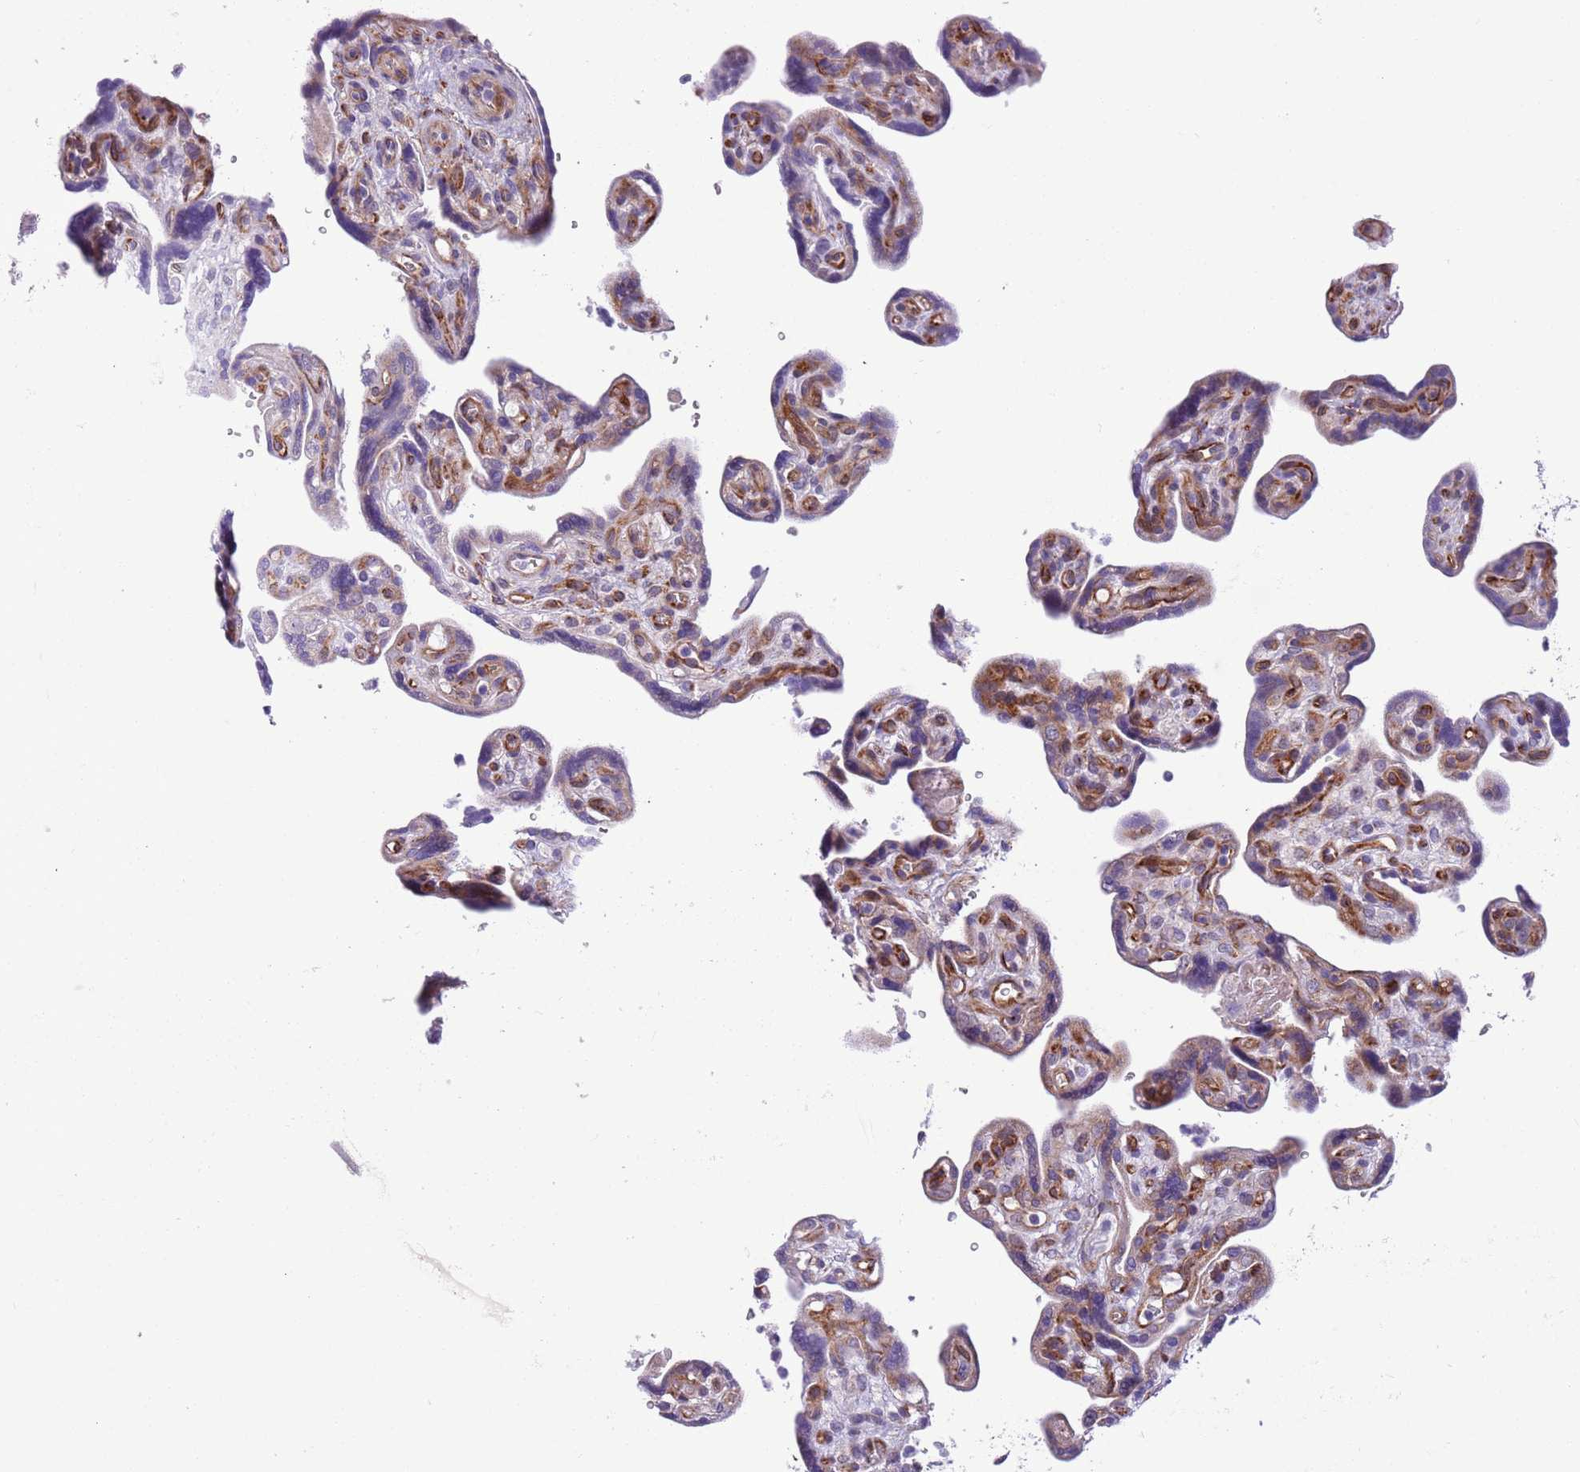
{"staining": {"intensity": "moderate", "quantity": "25%-75%", "location": "cytoplasmic/membranous"}, "tissue": "placenta", "cell_type": "Trophoblastic cells", "image_type": "normal", "snomed": [{"axis": "morphology", "description": "Normal tissue, NOS"}, {"axis": "topography", "description": "Placenta"}], "caption": "IHC histopathology image of benign placenta: placenta stained using IHC demonstrates medium levels of moderate protein expression localized specifically in the cytoplasmic/membranous of trophoblastic cells, appearing as a cytoplasmic/membranous brown color.", "gene": "MRPL32", "patient": {"sex": "female", "age": 39}}